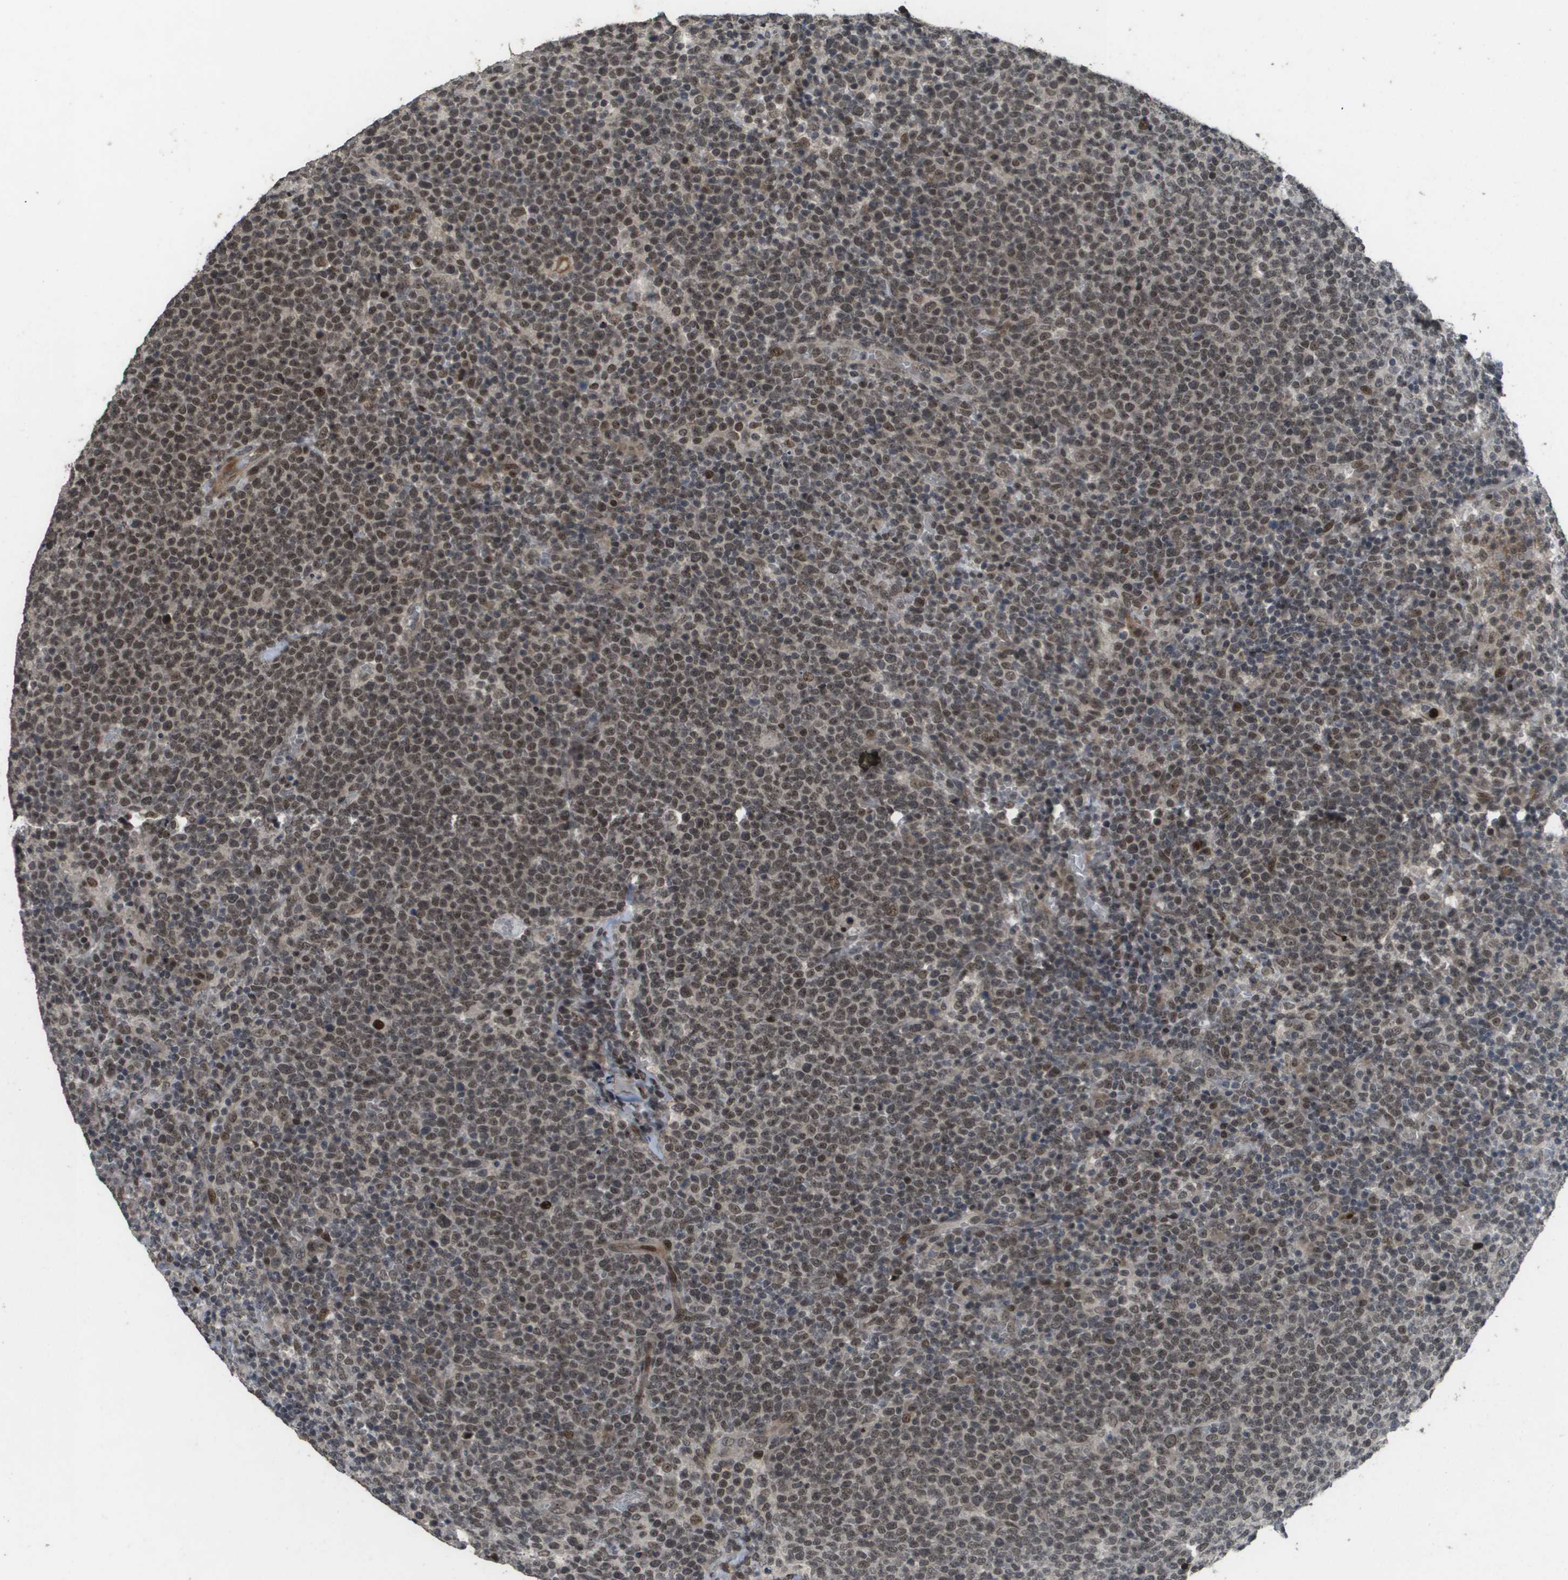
{"staining": {"intensity": "moderate", "quantity": ">75%", "location": "nuclear"}, "tissue": "lymphoma", "cell_type": "Tumor cells", "image_type": "cancer", "snomed": [{"axis": "morphology", "description": "Malignant lymphoma, non-Hodgkin's type, High grade"}, {"axis": "topography", "description": "Lymph node"}], "caption": "Human lymphoma stained with a brown dye displays moderate nuclear positive expression in approximately >75% of tumor cells.", "gene": "KAT5", "patient": {"sex": "male", "age": 61}}